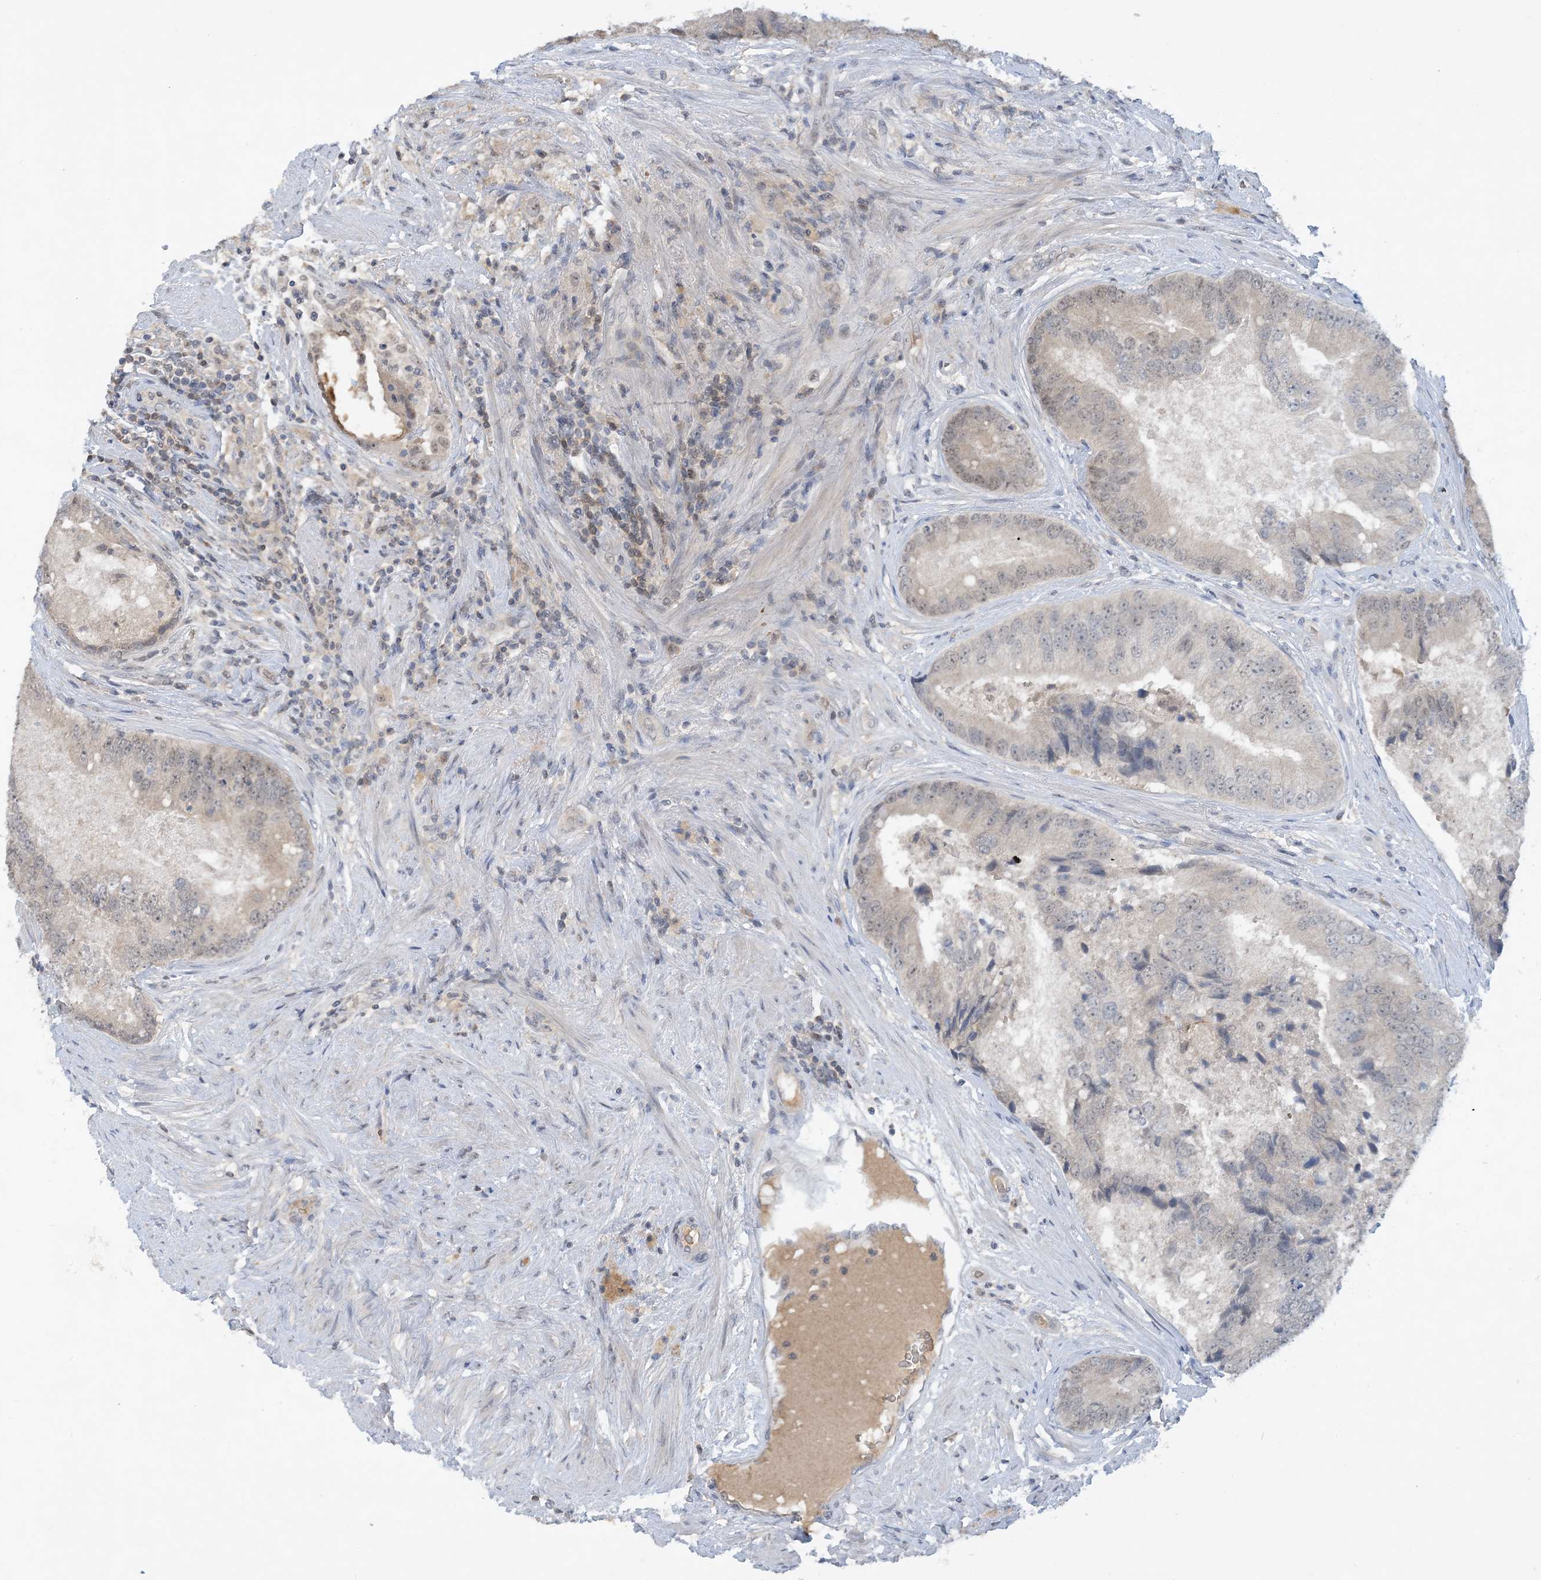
{"staining": {"intensity": "weak", "quantity": "<25%", "location": "nuclear"}, "tissue": "prostate cancer", "cell_type": "Tumor cells", "image_type": "cancer", "snomed": [{"axis": "morphology", "description": "Adenocarcinoma, High grade"}, {"axis": "topography", "description": "Prostate"}], "caption": "Immunohistochemistry (IHC) of human prostate high-grade adenocarcinoma demonstrates no positivity in tumor cells. (DAB immunohistochemistry (IHC) with hematoxylin counter stain).", "gene": "UBE2E1", "patient": {"sex": "male", "age": 70}}